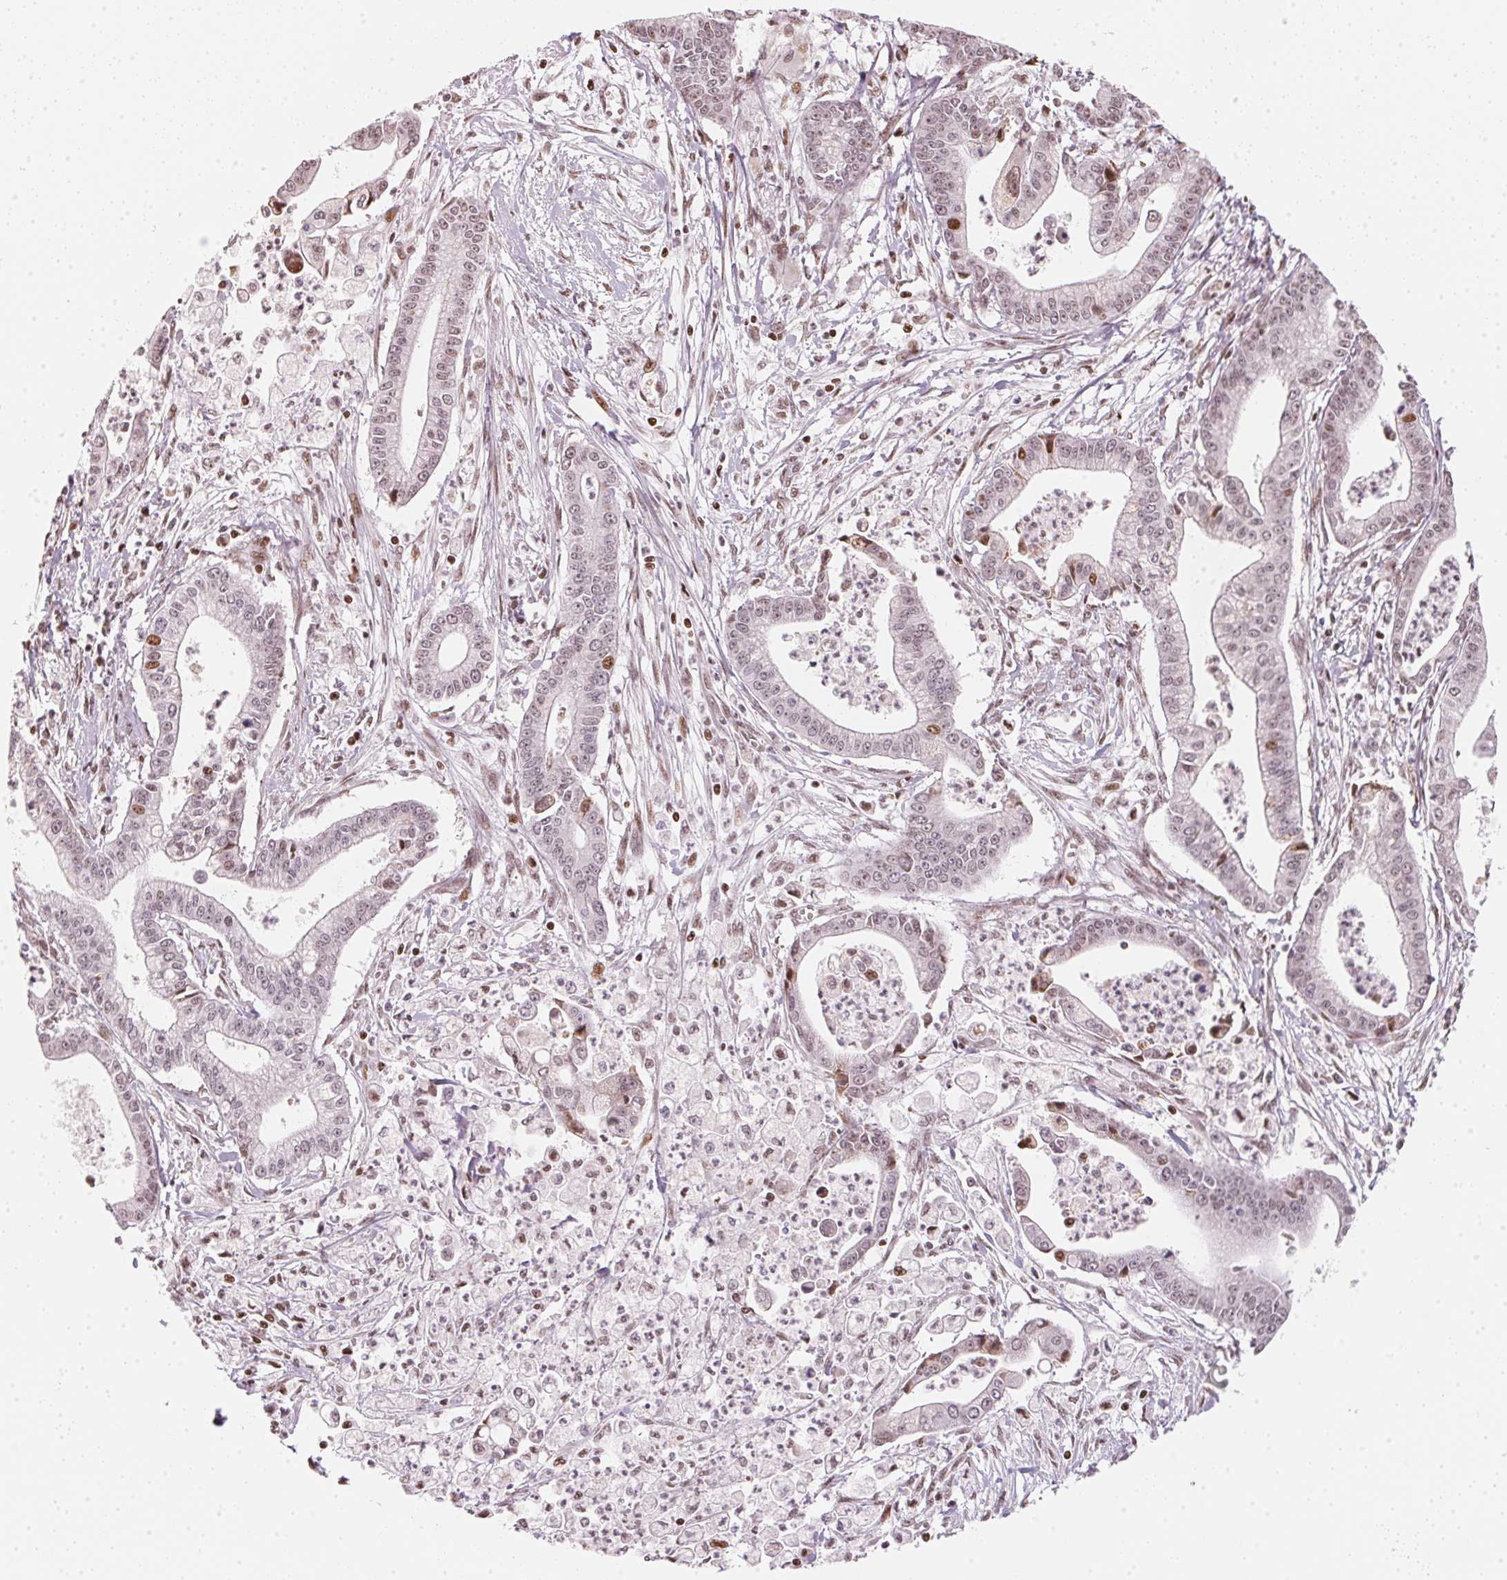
{"staining": {"intensity": "moderate", "quantity": "<25%", "location": "nuclear"}, "tissue": "pancreatic cancer", "cell_type": "Tumor cells", "image_type": "cancer", "snomed": [{"axis": "morphology", "description": "Adenocarcinoma, NOS"}, {"axis": "topography", "description": "Pancreas"}], "caption": "A histopathology image showing moderate nuclear positivity in about <25% of tumor cells in adenocarcinoma (pancreatic), as visualized by brown immunohistochemical staining.", "gene": "KAT6A", "patient": {"sex": "female", "age": 65}}